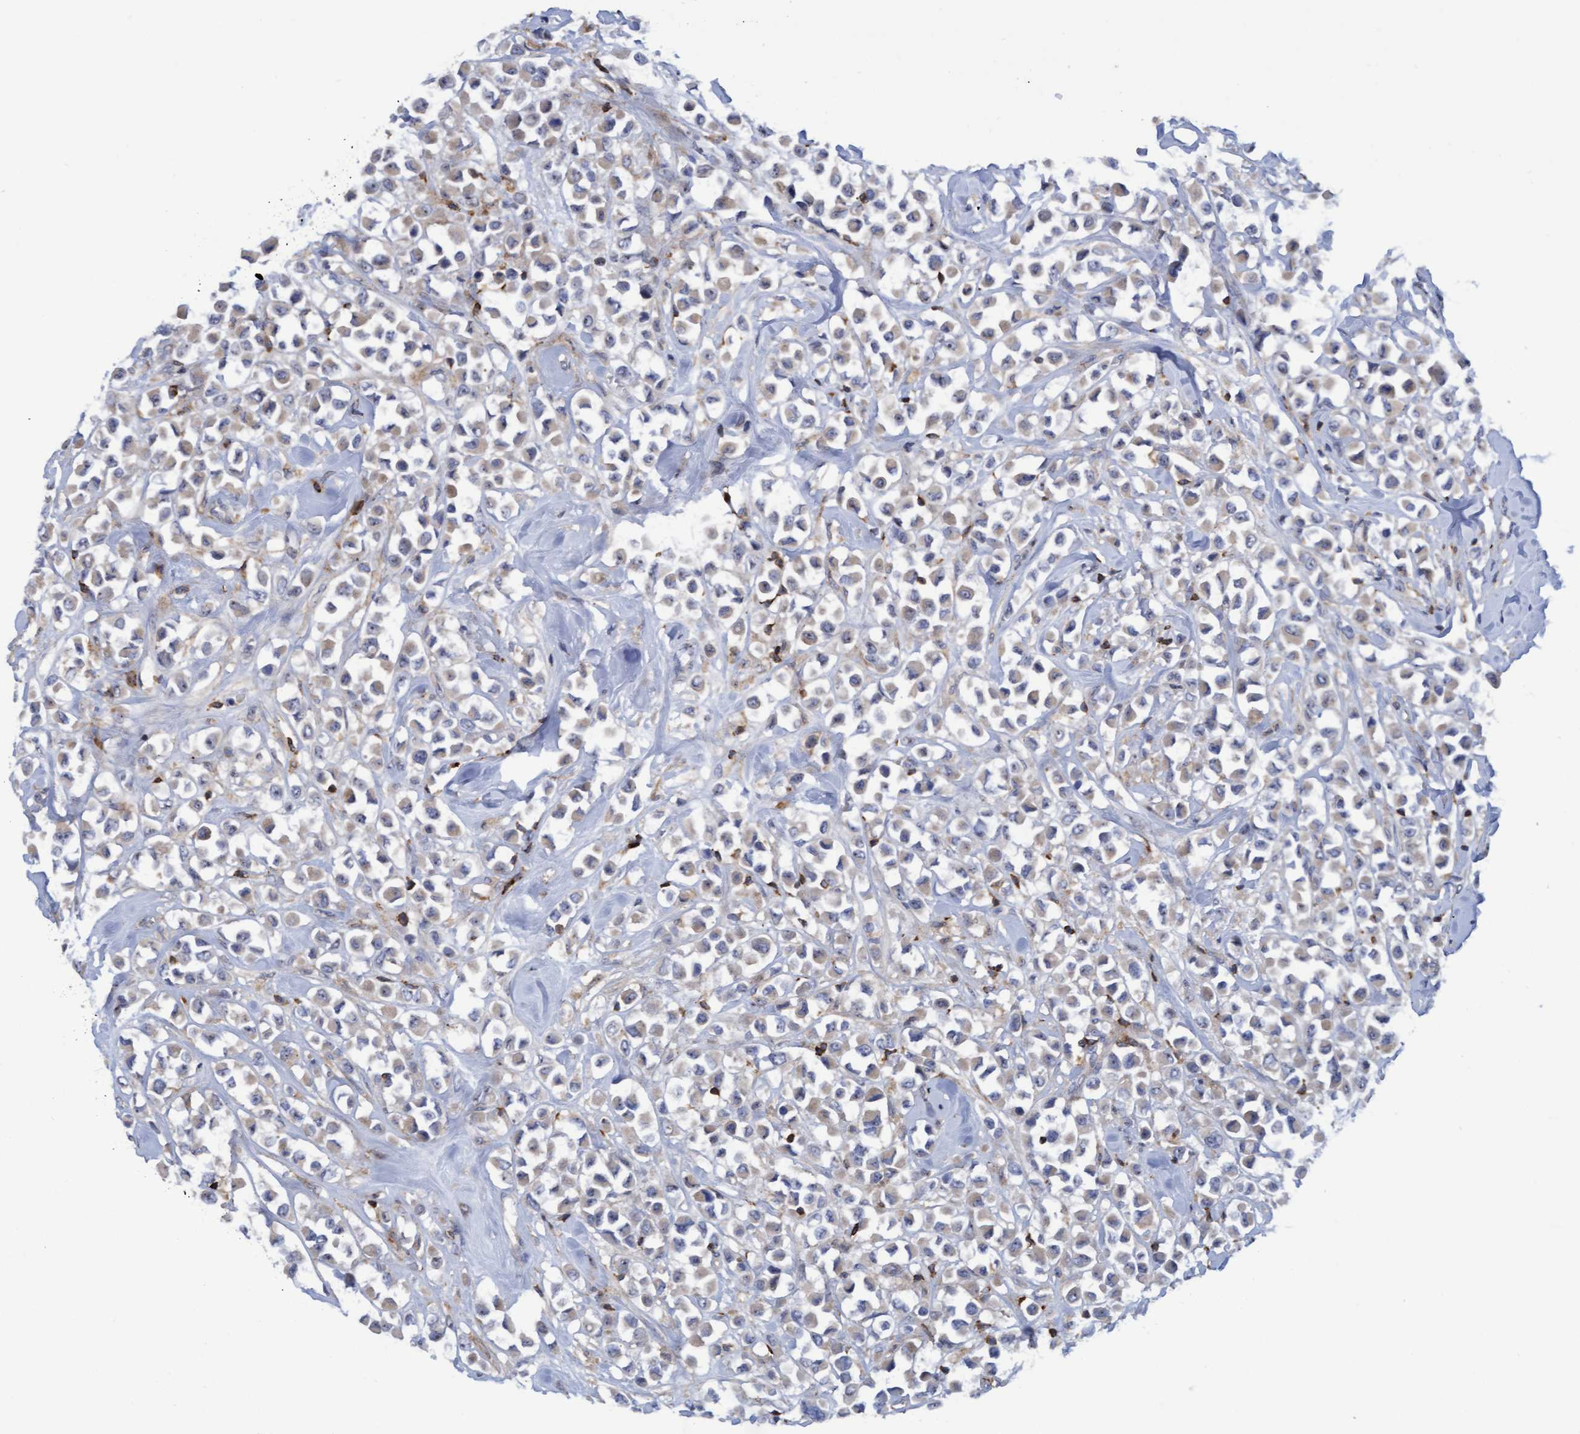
{"staining": {"intensity": "weak", "quantity": "<25%", "location": "cytoplasmic/membranous"}, "tissue": "breast cancer", "cell_type": "Tumor cells", "image_type": "cancer", "snomed": [{"axis": "morphology", "description": "Duct carcinoma"}, {"axis": "topography", "description": "Breast"}], "caption": "A high-resolution image shows immunohistochemistry (IHC) staining of invasive ductal carcinoma (breast), which demonstrates no significant positivity in tumor cells.", "gene": "FNBP1", "patient": {"sex": "female", "age": 61}}